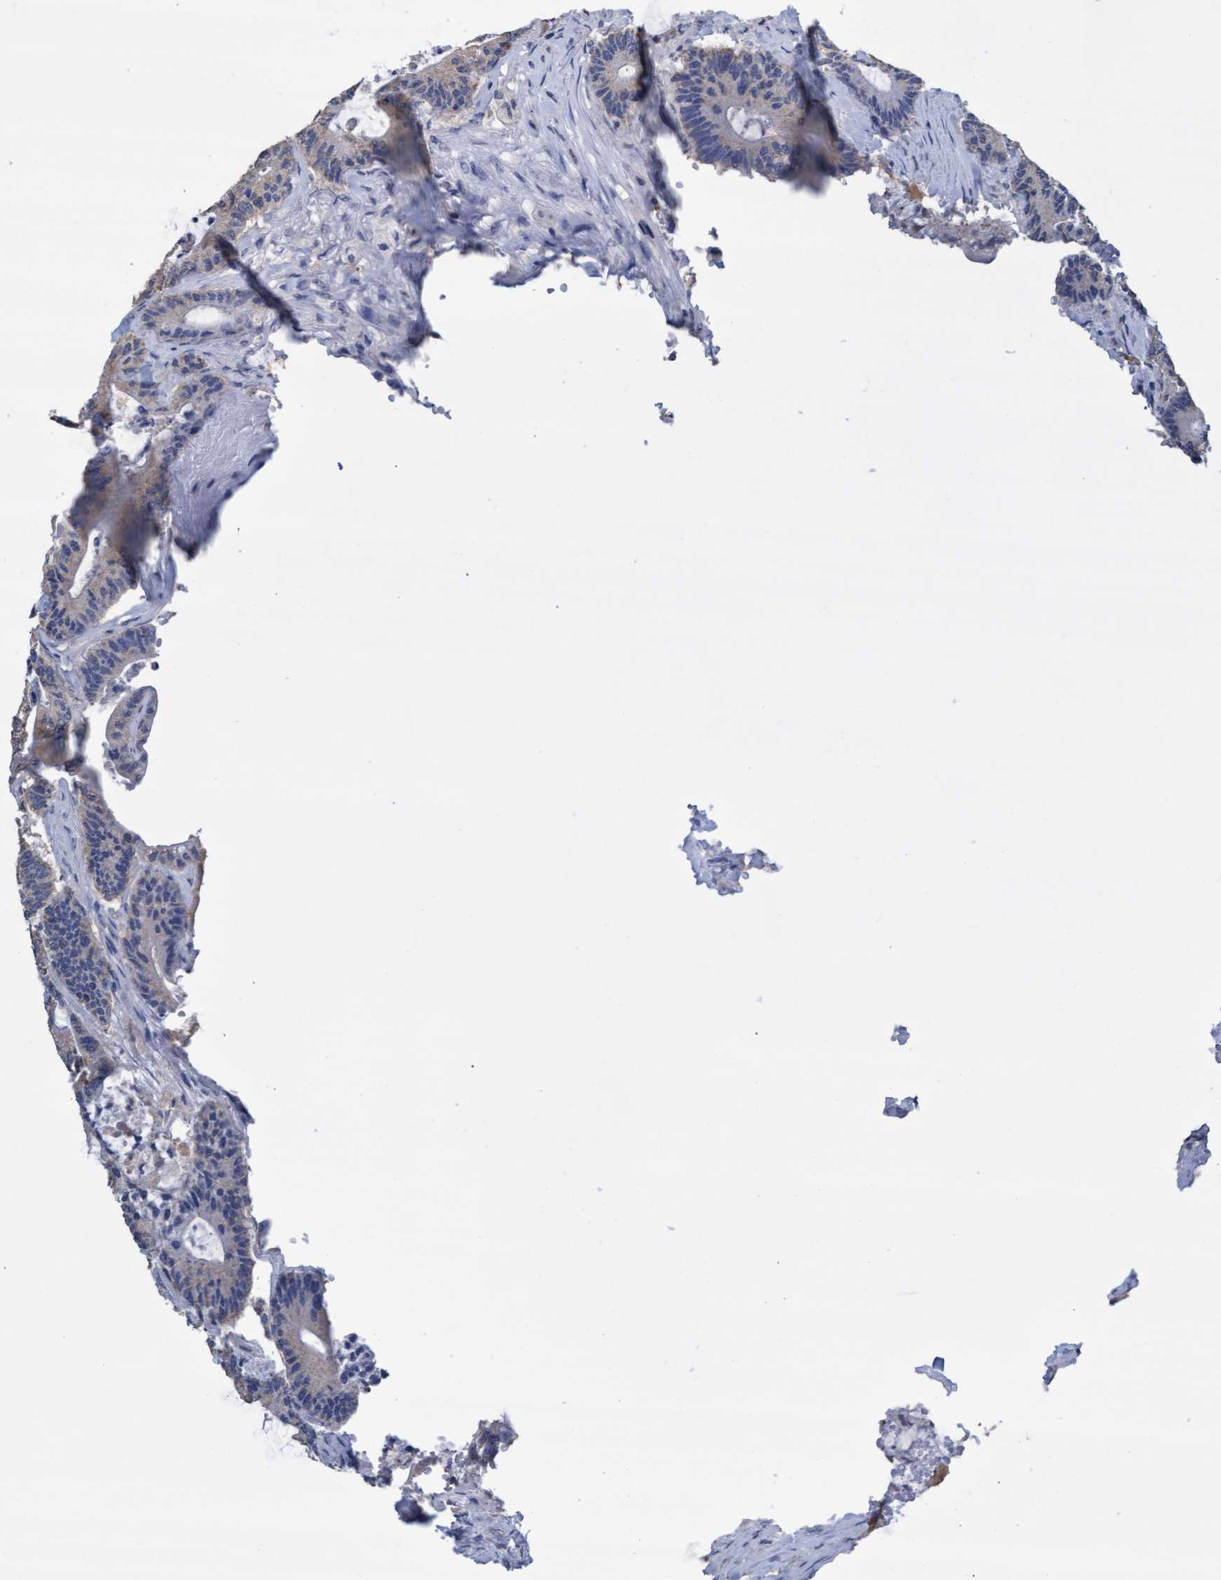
{"staining": {"intensity": "negative", "quantity": "none", "location": "none"}, "tissue": "colorectal cancer", "cell_type": "Tumor cells", "image_type": "cancer", "snomed": [{"axis": "morphology", "description": "Adenocarcinoma, NOS"}, {"axis": "topography", "description": "Colon"}], "caption": "IHC image of neoplastic tissue: human colorectal cancer (adenocarcinoma) stained with DAB (3,3'-diaminobenzidine) shows no significant protein expression in tumor cells. Nuclei are stained in blue.", "gene": "GPR39", "patient": {"sex": "female", "age": 84}}